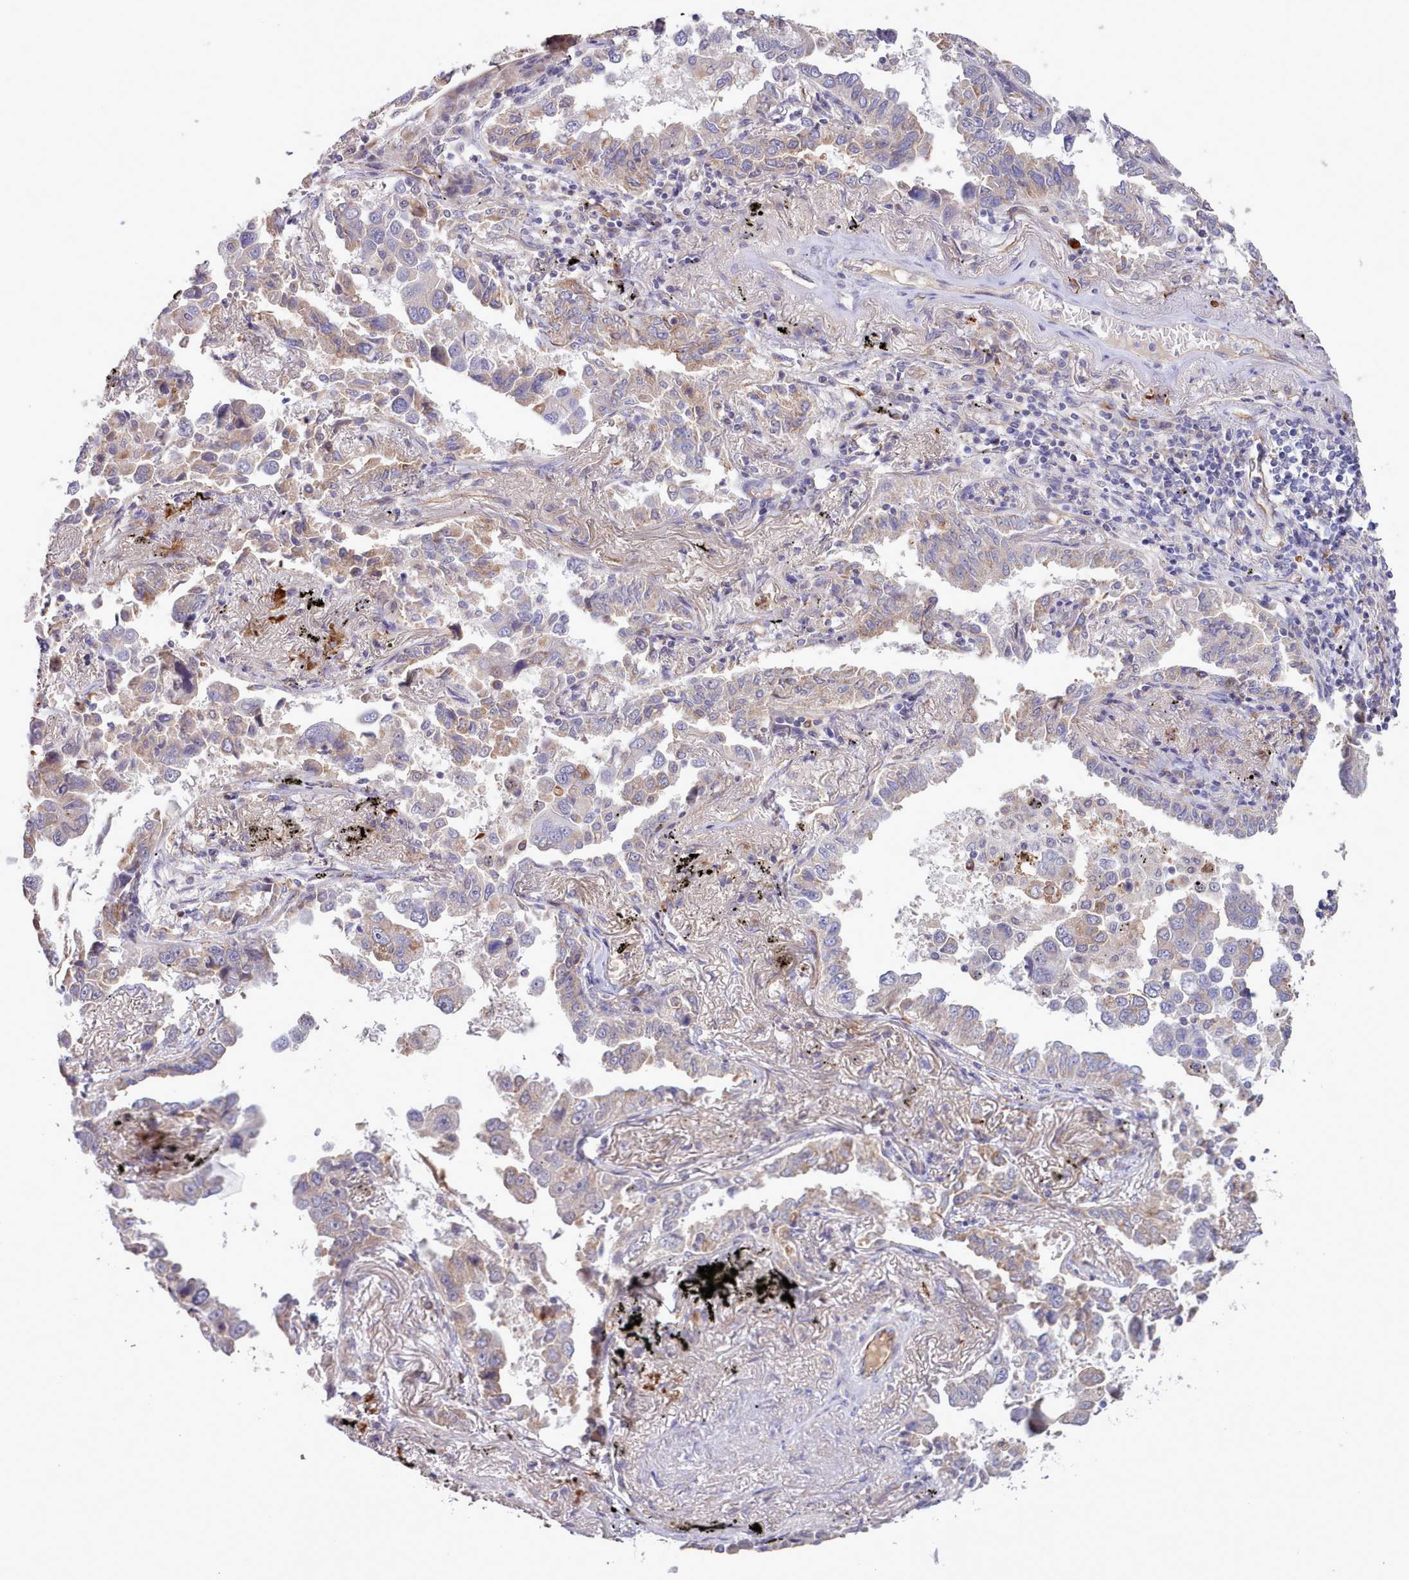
{"staining": {"intensity": "weak", "quantity": "25%-75%", "location": "cytoplasmic/membranous"}, "tissue": "lung cancer", "cell_type": "Tumor cells", "image_type": "cancer", "snomed": [{"axis": "morphology", "description": "Adenocarcinoma, NOS"}, {"axis": "topography", "description": "Lung"}], "caption": "Brown immunohistochemical staining in lung cancer reveals weak cytoplasmic/membranous expression in about 25%-75% of tumor cells.", "gene": "ZC3H13", "patient": {"sex": "male", "age": 67}}